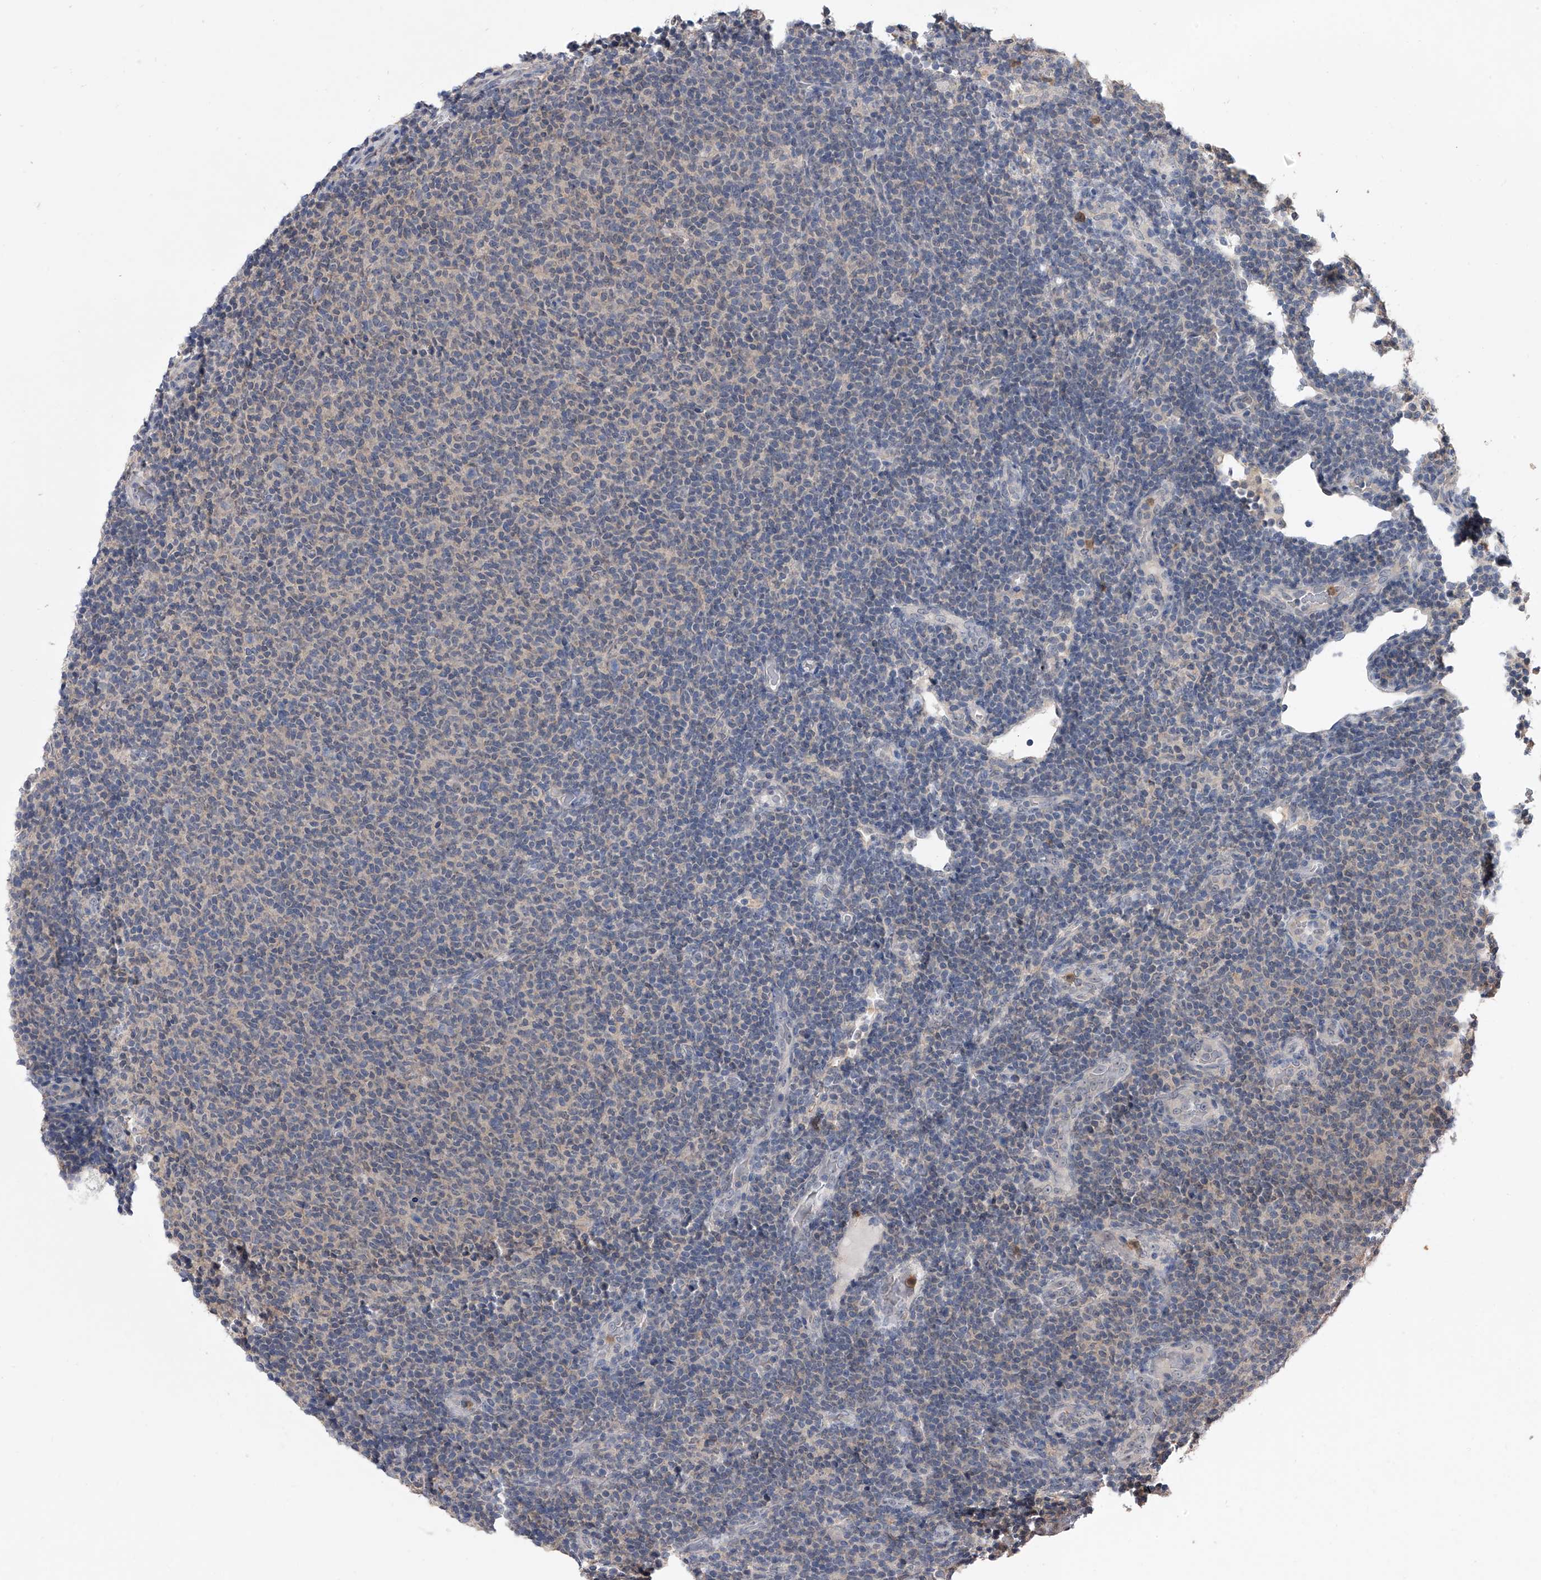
{"staining": {"intensity": "negative", "quantity": "none", "location": "none"}, "tissue": "lymphoma", "cell_type": "Tumor cells", "image_type": "cancer", "snomed": [{"axis": "morphology", "description": "Malignant lymphoma, non-Hodgkin's type, Low grade"}, {"axis": "topography", "description": "Lymph node"}], "caption": "IHC photomicrograph of human malignant lymphoma, non-Hodgkin's type (low-grade) stained for a protein (brown), which displays no staining in tumor cells.", "gene": "BHLHE23", "patient": {"sex": "male", "age": 66}}